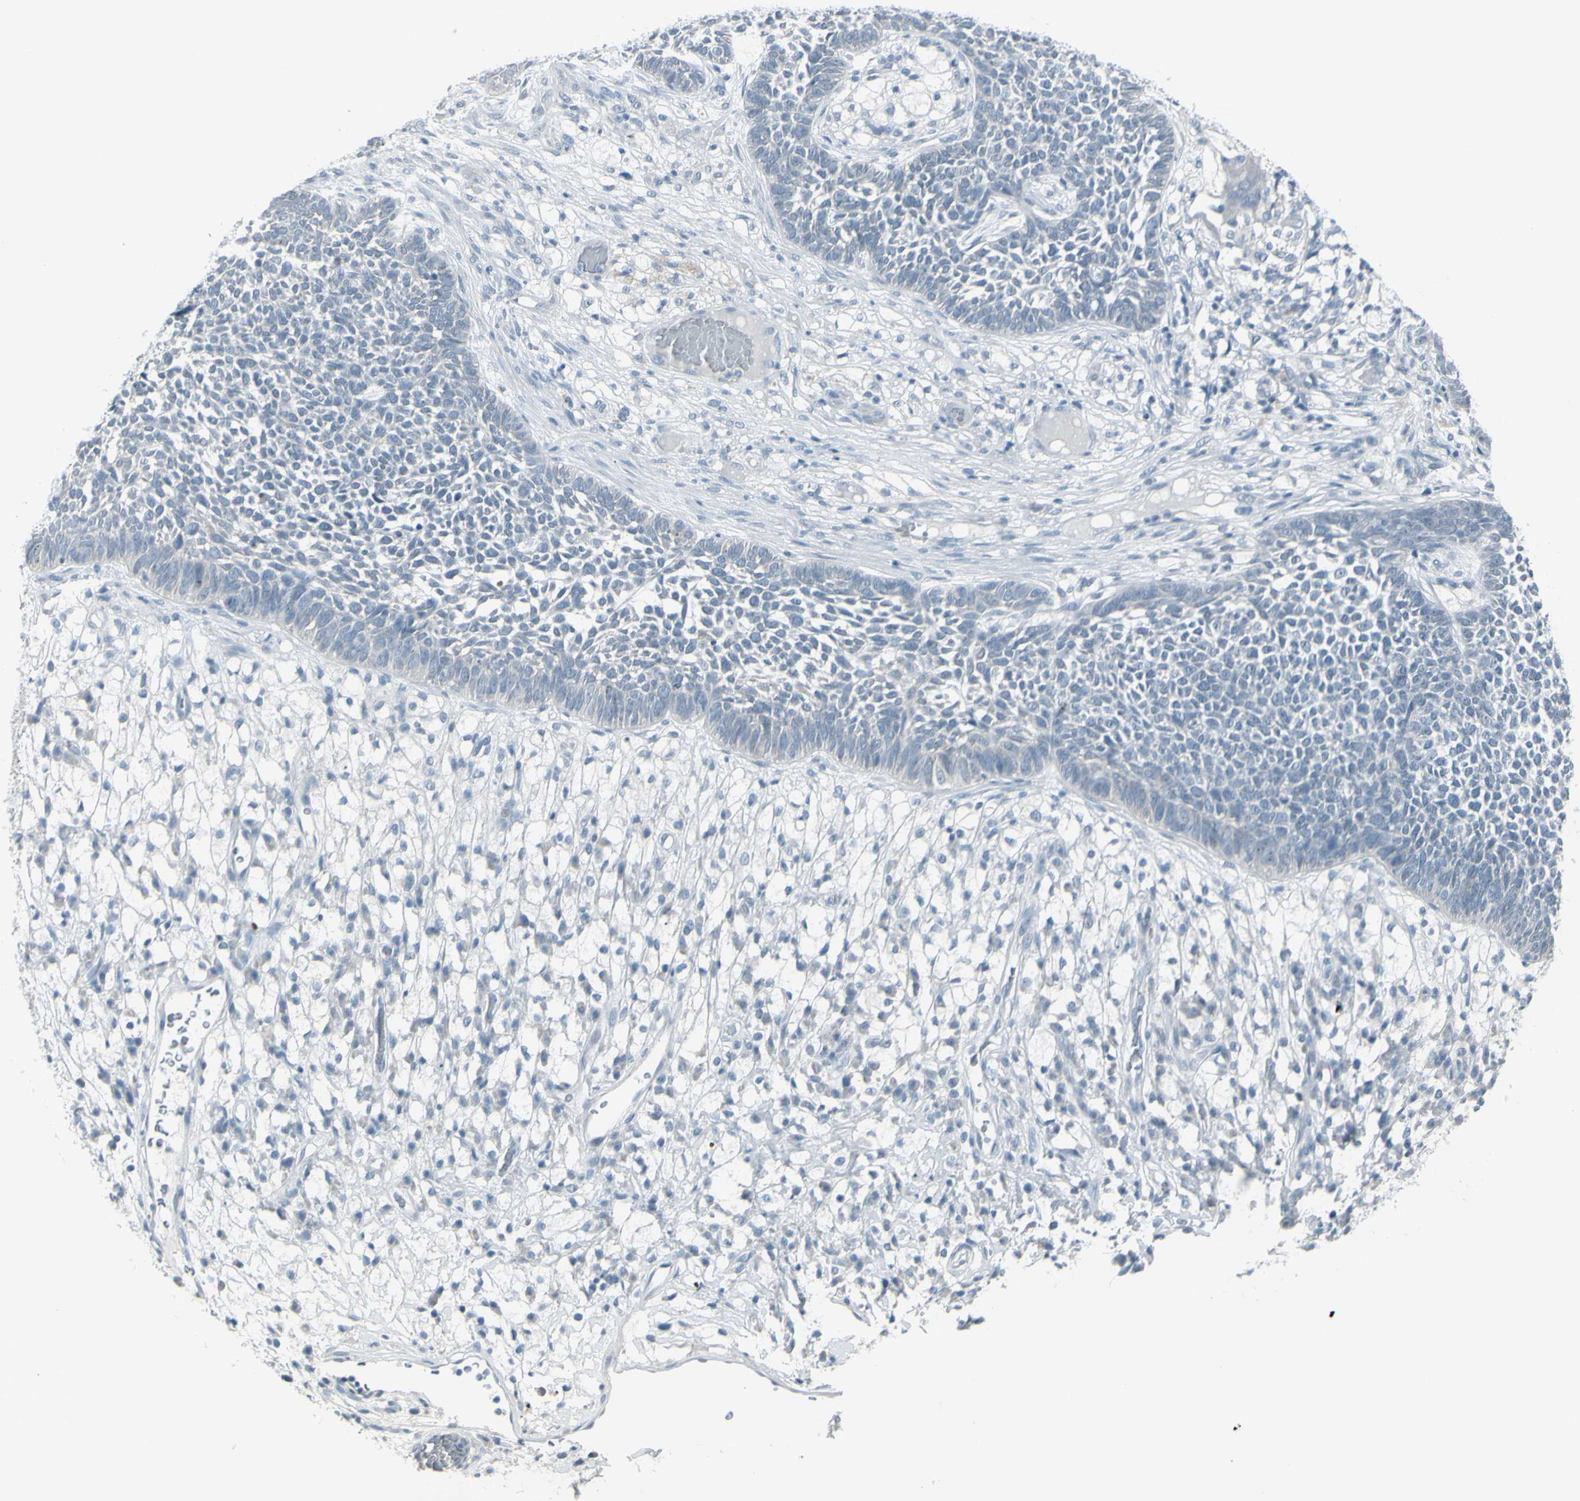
{"staining": {"intensity": "negative", "quantity": "none", "location": "none"}, "tissue": "skin cancer", "cell_type": "Tumor cells", "image_type": "cancer", "snomed": [{"axis": "morphology", "description": "Basal cell carcinoma"}, {"axis": "topography", "description": "Skin"}], "caption": "DAB (3,3'-diaminobenzidine) immunohistochemical staining of human basal cell carcinoma (skin) displays no significant staining in tumor cells. Nuclei are stained in blue.", "gene": "RAB3A", "patient": {"sex": "female", "age": 84}}